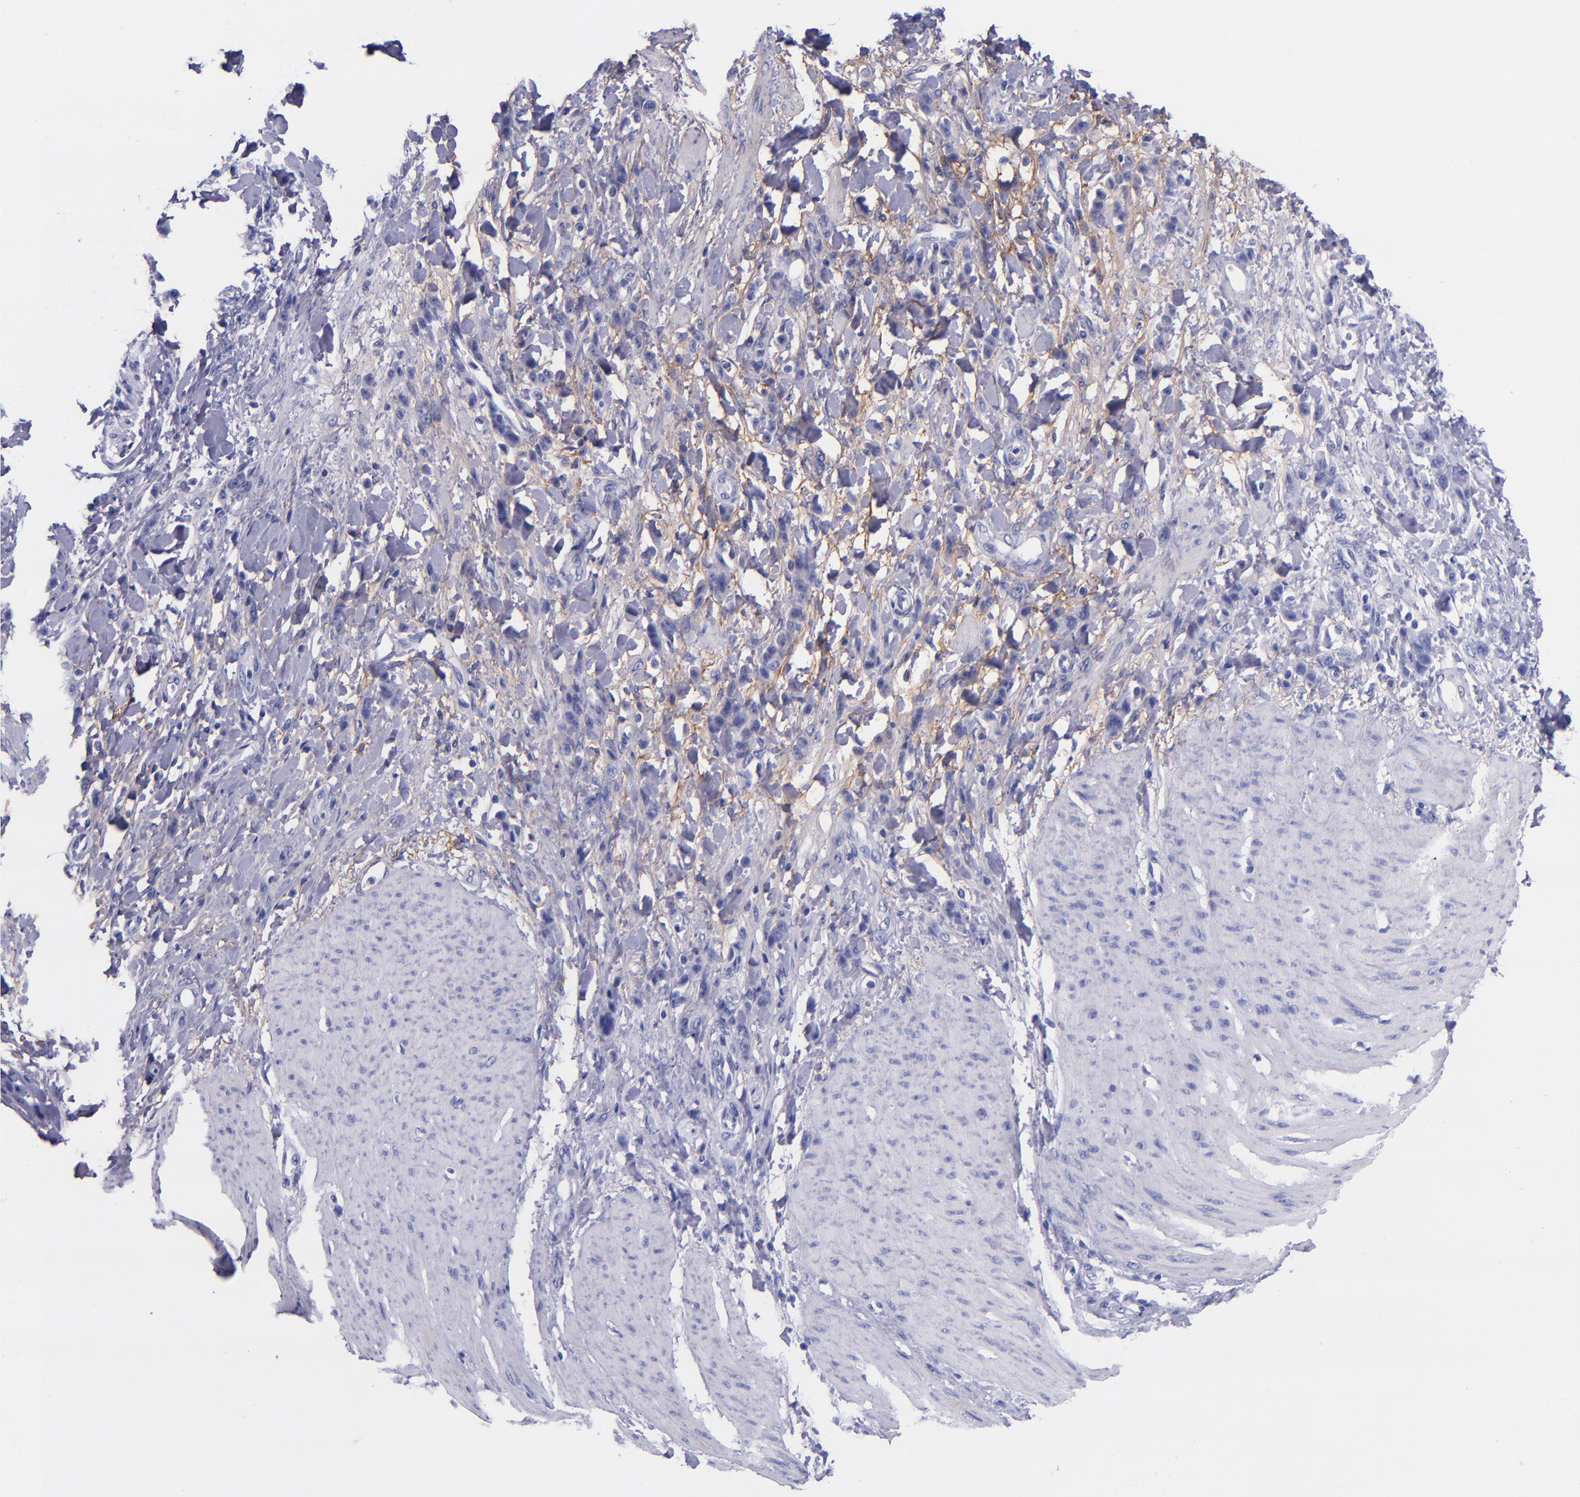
{"staining": {"intensity": "negative", "quantity": "none", "location": "none"}, "tissue": "stomach cancer", "cell_type": "Tumor cells", "image_type": "cancer", "snomed": [{"axis": "morphology", "description": "Normal tissue, NOS"}, {"axis": "morphology", "description": "Adenocarcinoma, NOS"}, {"axis": "topography", "description": "Stomach"}], "caption": "Immunohistochemistry (IHC) histopathology image of neoplastic tissue: stomach cancer stained with DAB (3,3'-diaminobenzidine) exhibits no significant protein staining in tumor cells. (DAB (3,3'-diaminobenzidine) IHC, high magnification).", "gene": "IVL", "patient": {"sex": "male", "age": 82}}